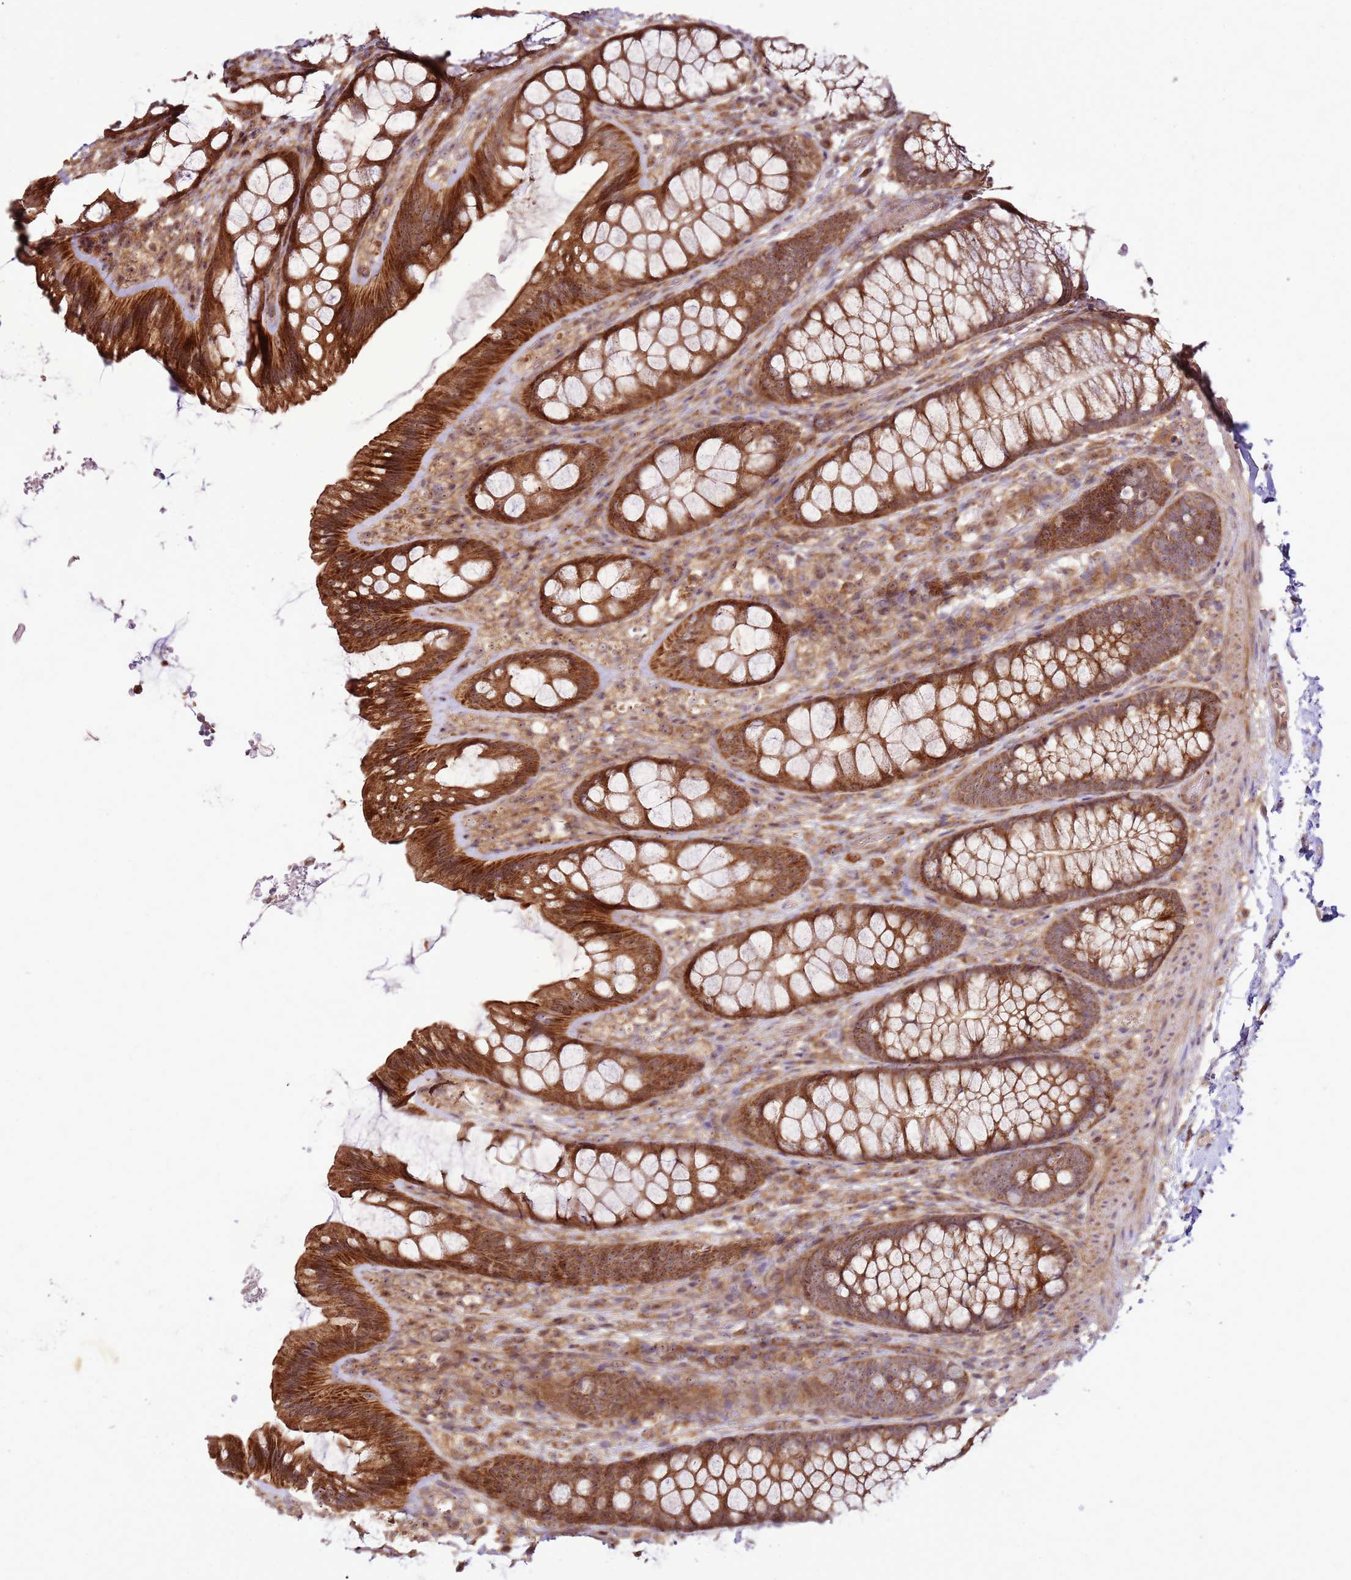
{"staining": {"intensity": "moderate", "quantity": ">75%", "location": "cytoplasmic/membranous"}, "tissue": "colon", "cell_type": "Endothelial cells", "image_type": "normal", "snomed": [{"axis": "morphology", "description": "Normal tissue, NOS"}, {"axis": "topography", "description": "Colon"}], "caption": "Colon stained for a protein (brown) shows moderate cytoplasmic/membranous positive staining in approximately >75% of endothelial cells.", "gene": "RASA3", "patient": {"sex": "male", "age": 46}}